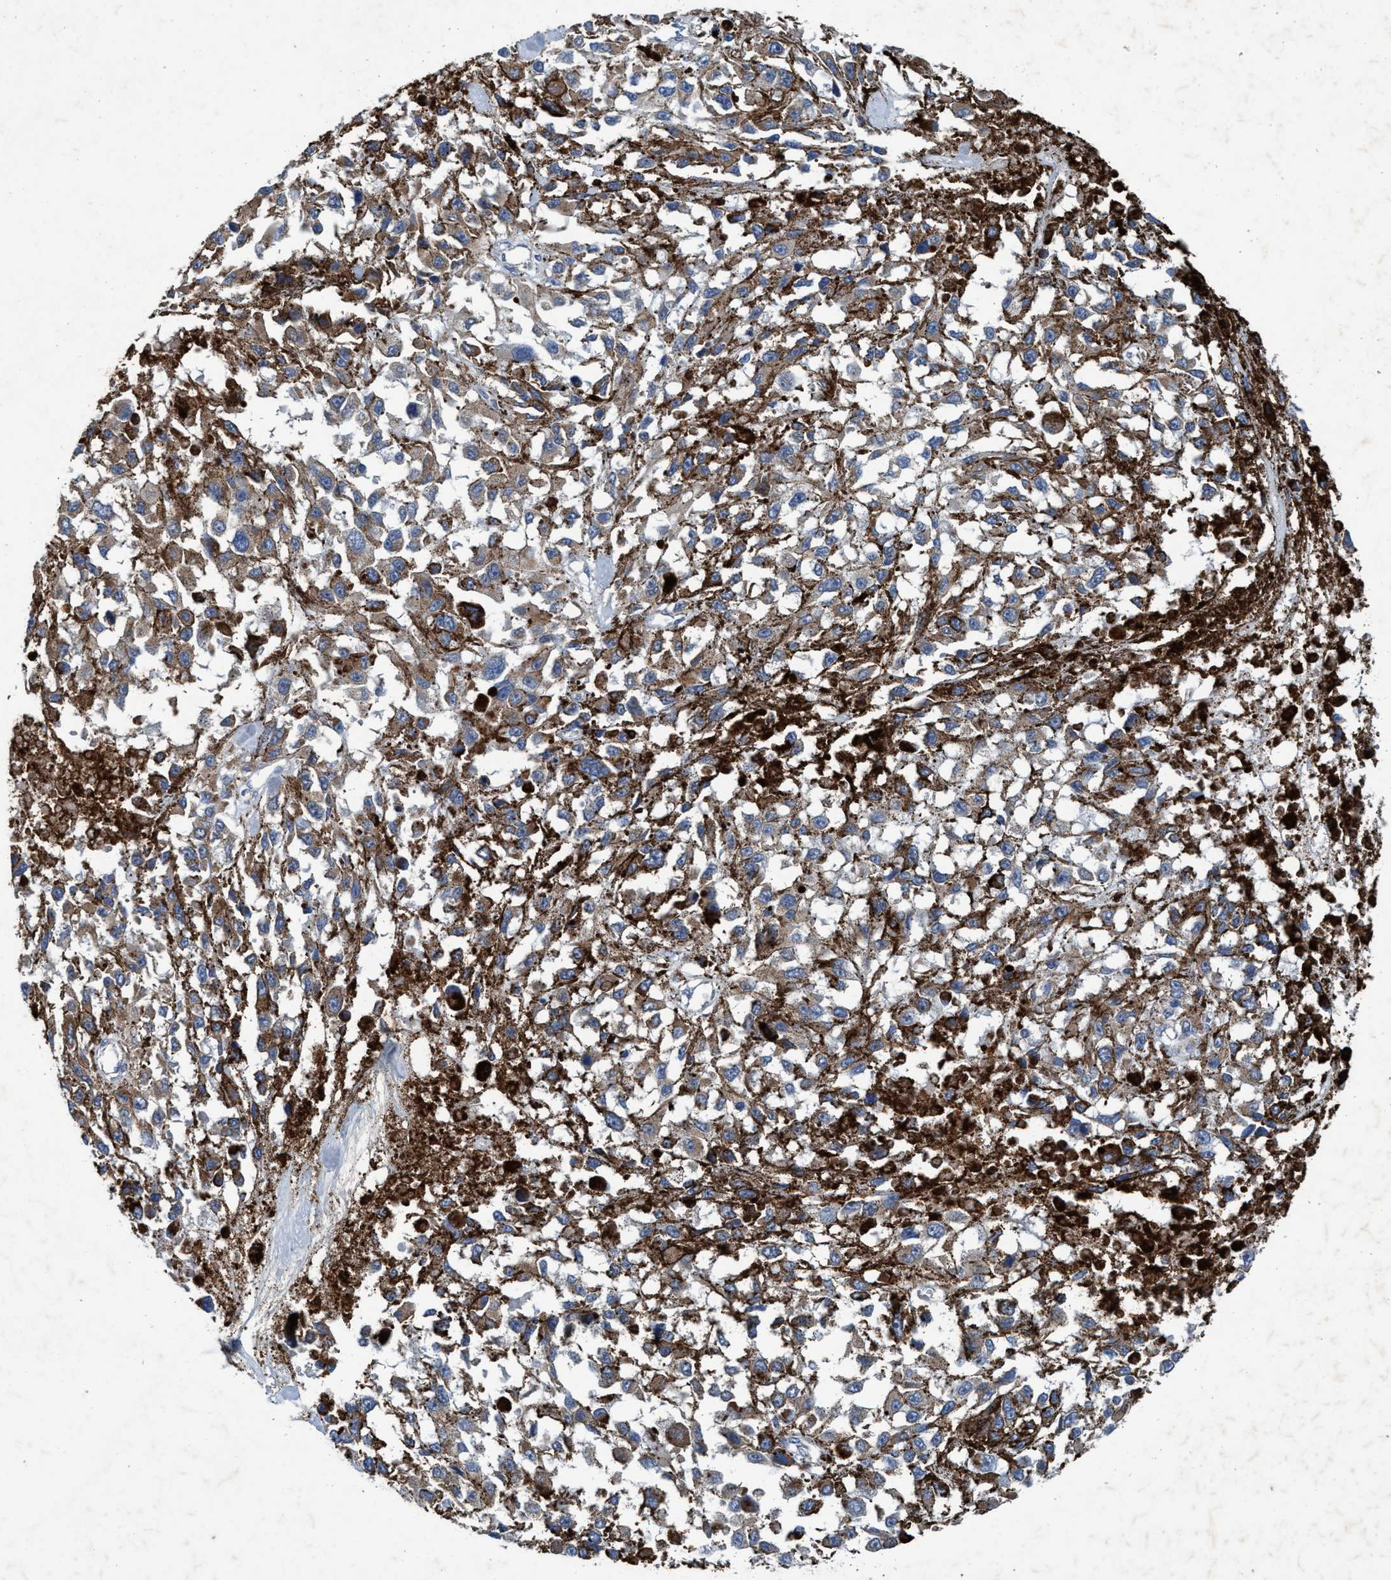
{"staining": {"intensity": "weak", "quantity": "25%-75%", "location": "cytoplasmic/membranous"}, "tissue": "melanoma", "cell_type": "Tumor cells", "image_type": "cancer", "snomed": [{"axis": "morphology", "description": "Malignant melanoma, Metastatic site"}, {"axis": "topography", "description": "Lymph node"}], "caption": "Tumor cells reveal weak cytoplasmic/membranous staining in approximately 25%-75% of cells in malignant melanoma (metastatic site).", "gene": "ANKFN1", "patient": {"sex": "male", "age": 59}}